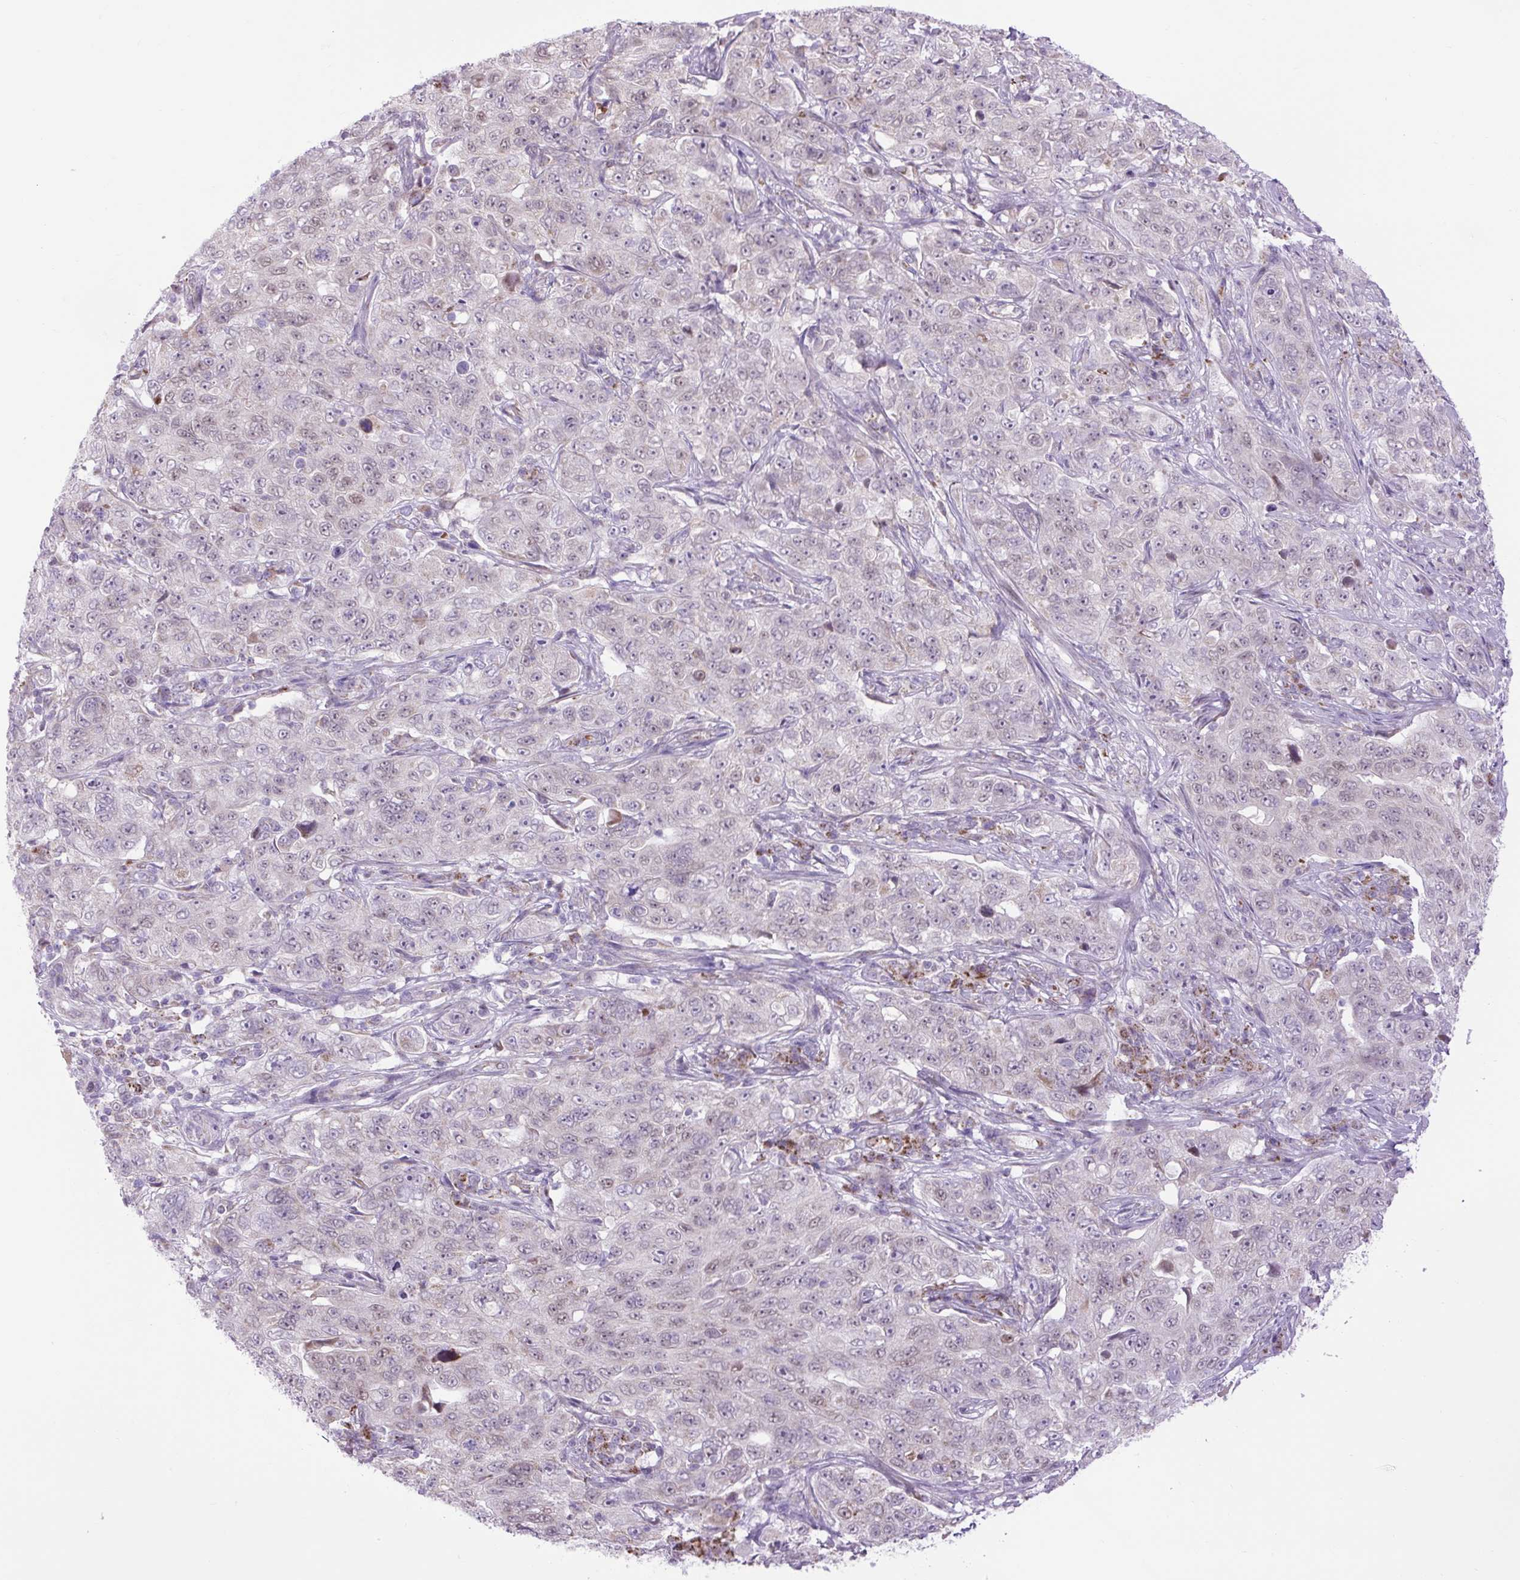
{"staining": {"intensity": "weak", "quantity": "<25%", "location": "nuclear"}, "tissue": "pancreatic cancer", "cell_type": "Tumor cells", "image_type": "cancer", "snomed": [{"axis": "morphology", "description": "Adenocarcinoma, NOS"}, {"axis": "topography", "description": "Pancreas"}], "caption": "A photomicrograph of adenocarcinoma (pancreatic) stained for a protein reveals no brown staining in tumor cells.", "gene": "SCO2", "patient": {"sex": "male", "age": 68}}